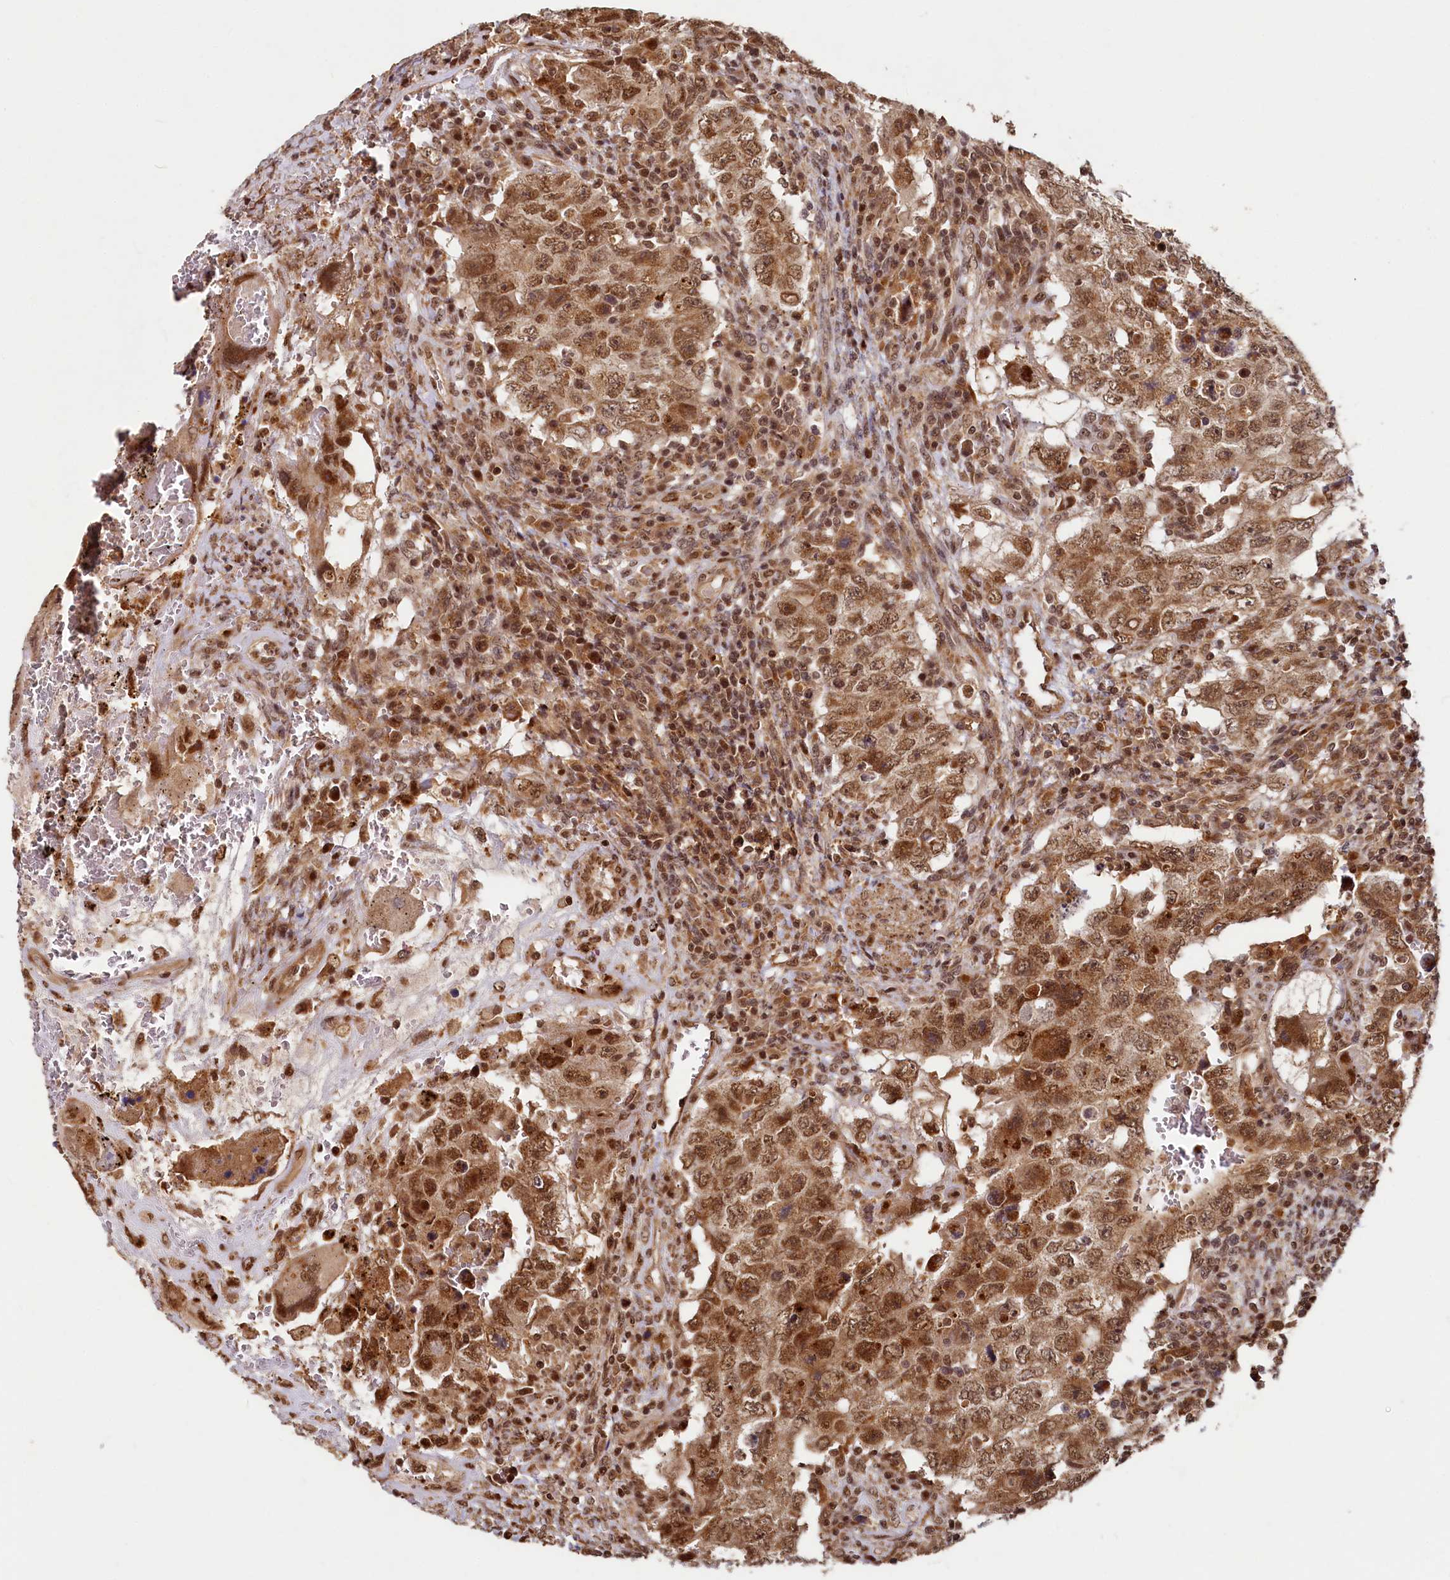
{"staining": {"intensity": "strong", "quantity": ">75%", "location": "cytoplasmic/membranous,nuclear"}, "tissue": "testis cancer", "cell_type": "Tumor cells", "image_type": "cancer", "snomed": [{"axis": "morphology", "description": "Carcinoma, Embryonal, NOS"}, {"axis": "topography", "description": "Testis"}], "caption": "Protein staining of testis cancer (embryonal carcinoma) tissue demonstrates strong cytoplasmic/membranous and nuclear staining in about >75% of tumor cells. (brown staining indicates protein expression, while blue staining denotes nuclei).", "gene": "TRIM23", "patient": {"sex": "male", "age": 26}}